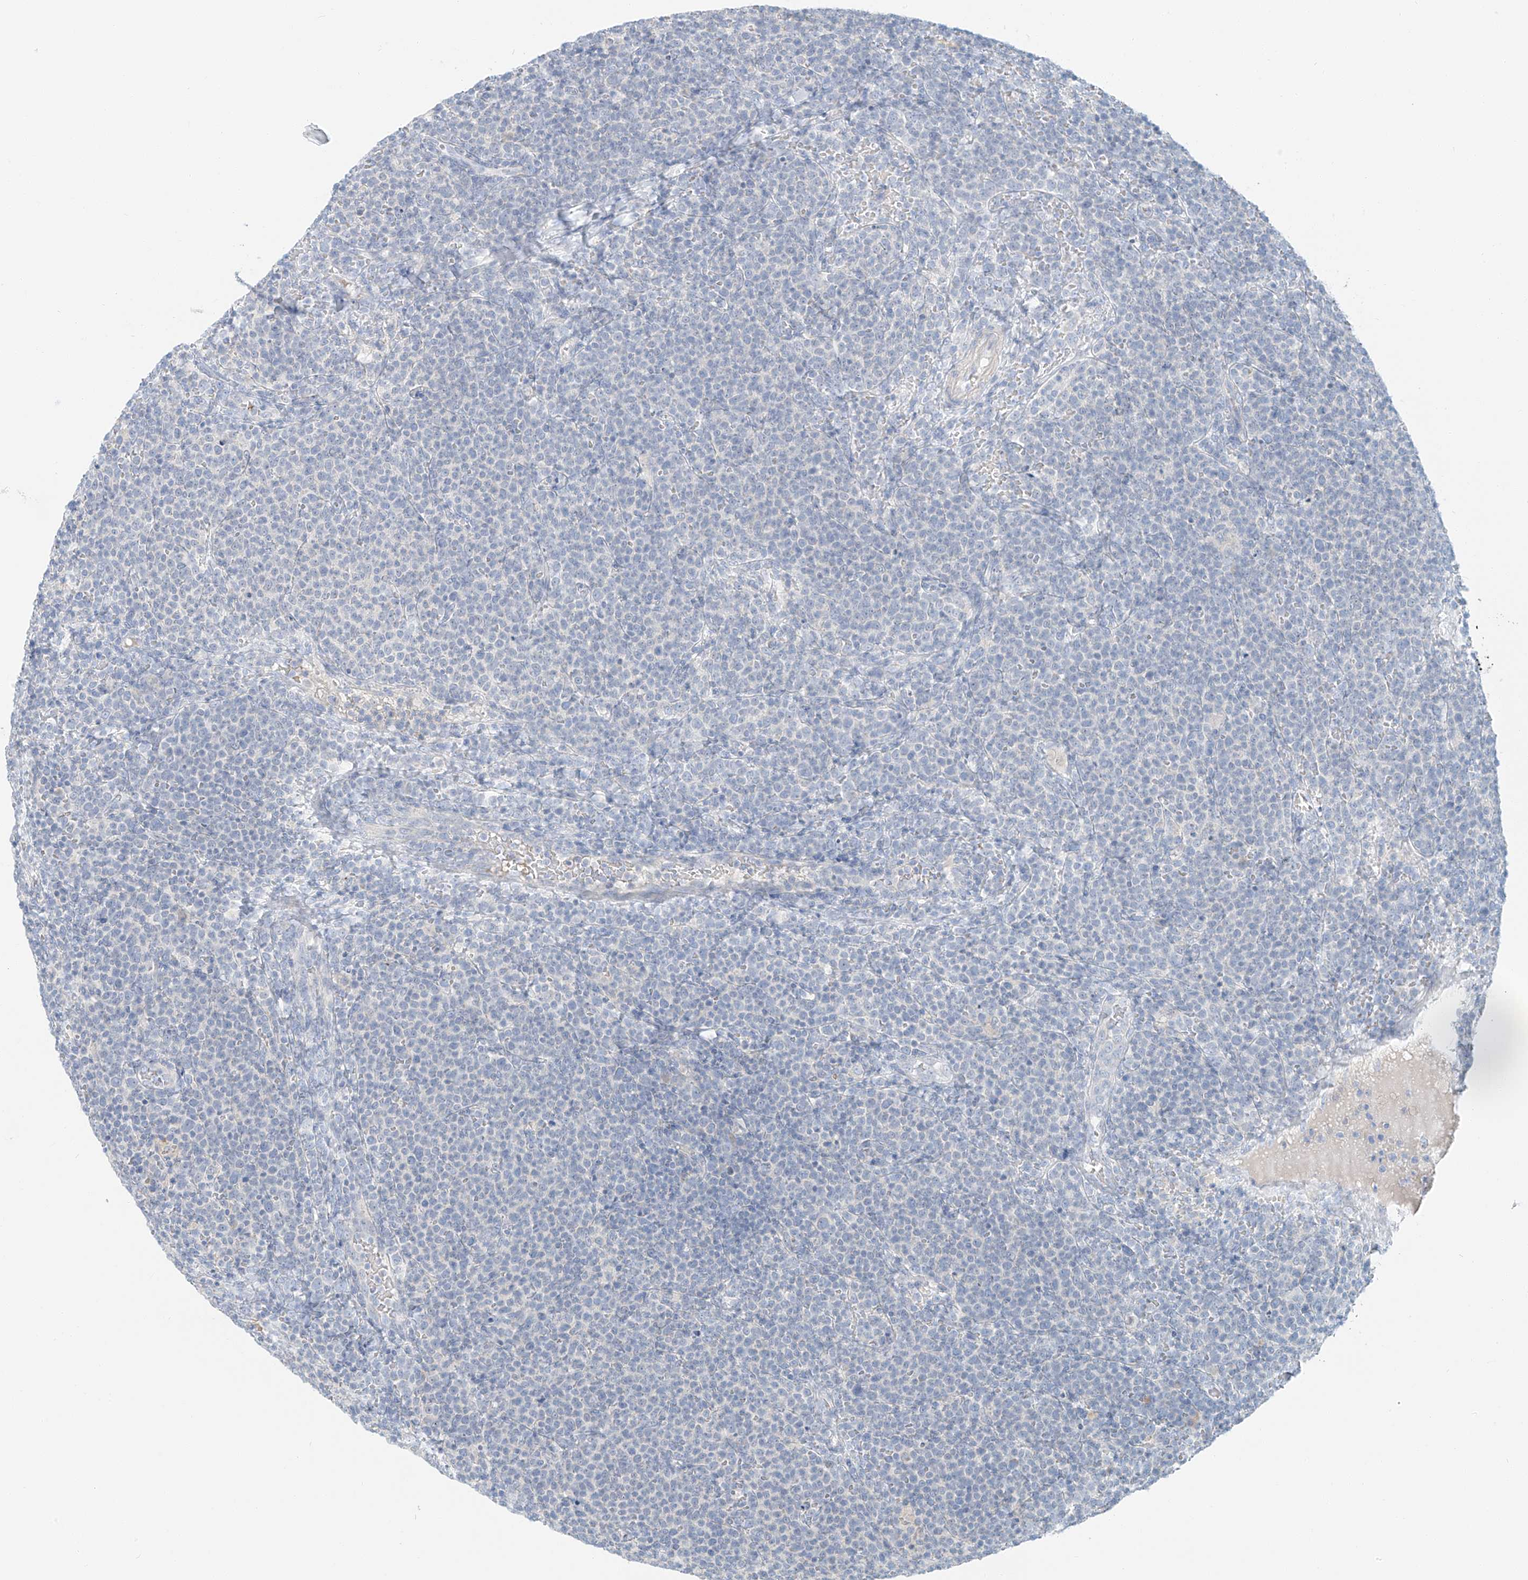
{"staining": {"intensity": "negative", "quantity": "none", "location": "none"}, "tissue": "lymphoma", "cell_type": "Tumor cells", "image_type": "cancer", "snomed": [{"axis": "morphology", "description": "Malignant lymphoma, non-Hodgkin's type, High grade"}, {"axis": "topography", "description": "Lymph node"}], "caption": "This is an immunohistochemistry (IHC) photomicrograph of human lymphoma. There is no staining in tumor cells.", "gene": "PGC", "patient": {"sex": "male", "age": 61}}